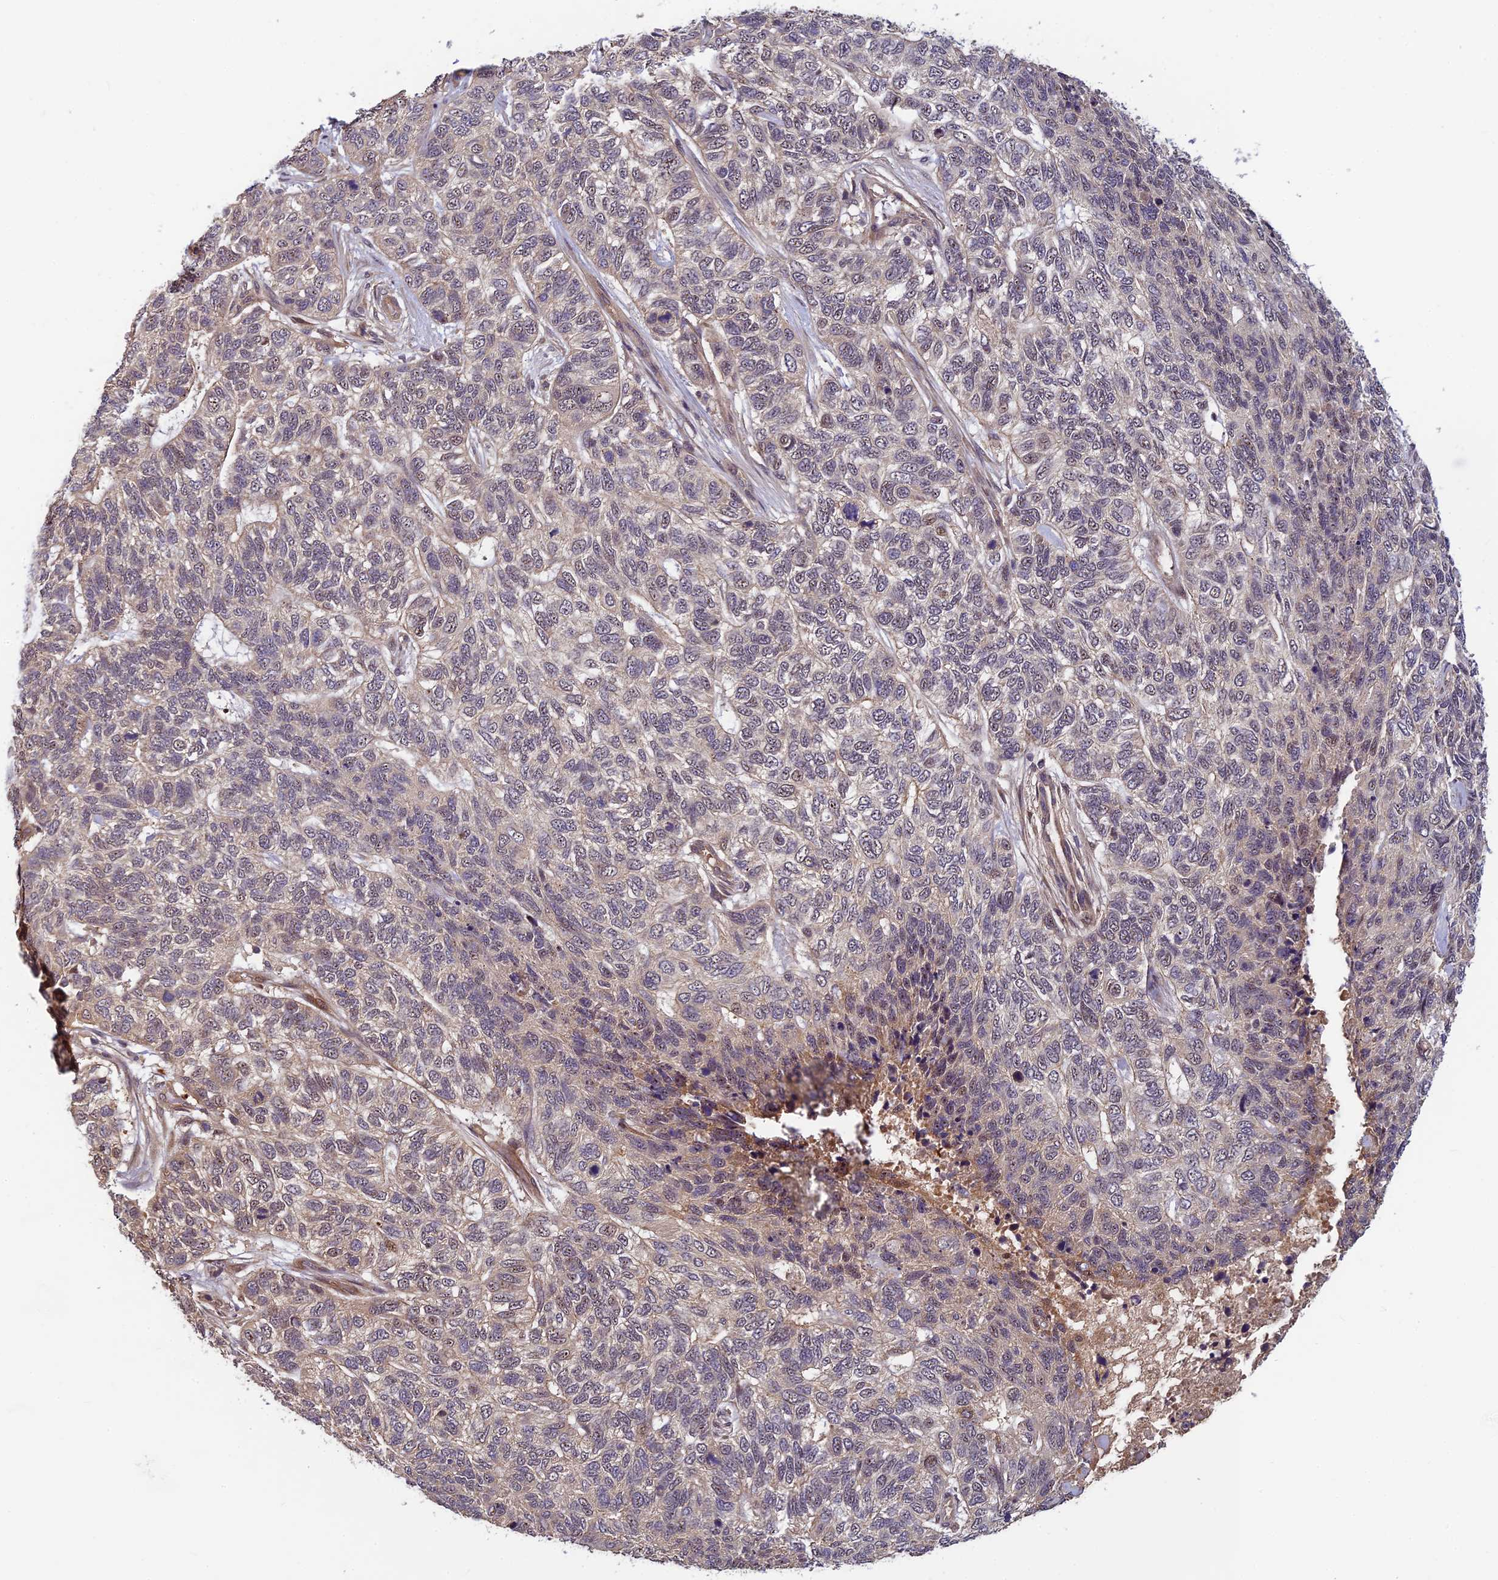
{"staining": {"intensity": "negative", "quantity": "none", "location": "none"}, "tissue": "skin cancer", "cell_type": "Tumor cells", "image_type": "cancer", "snomed": [{"axis": "morphology", "description": "Basal cell carcinoma"}, {"axis": "topography", "description": "Skin"}], "caption": "Immunohistochemical staining of skin basal cell carcinoma demonstrates no significant staining in tumor cells. (Stains: DAB (3,3'-diaminobenzidine) IHC with hematoxylin counter stain, Microscopy: brightfield microscopy at high magnification).", "gene": "PIKFYVE", "patient": {"sex": "female", "age": 65}}